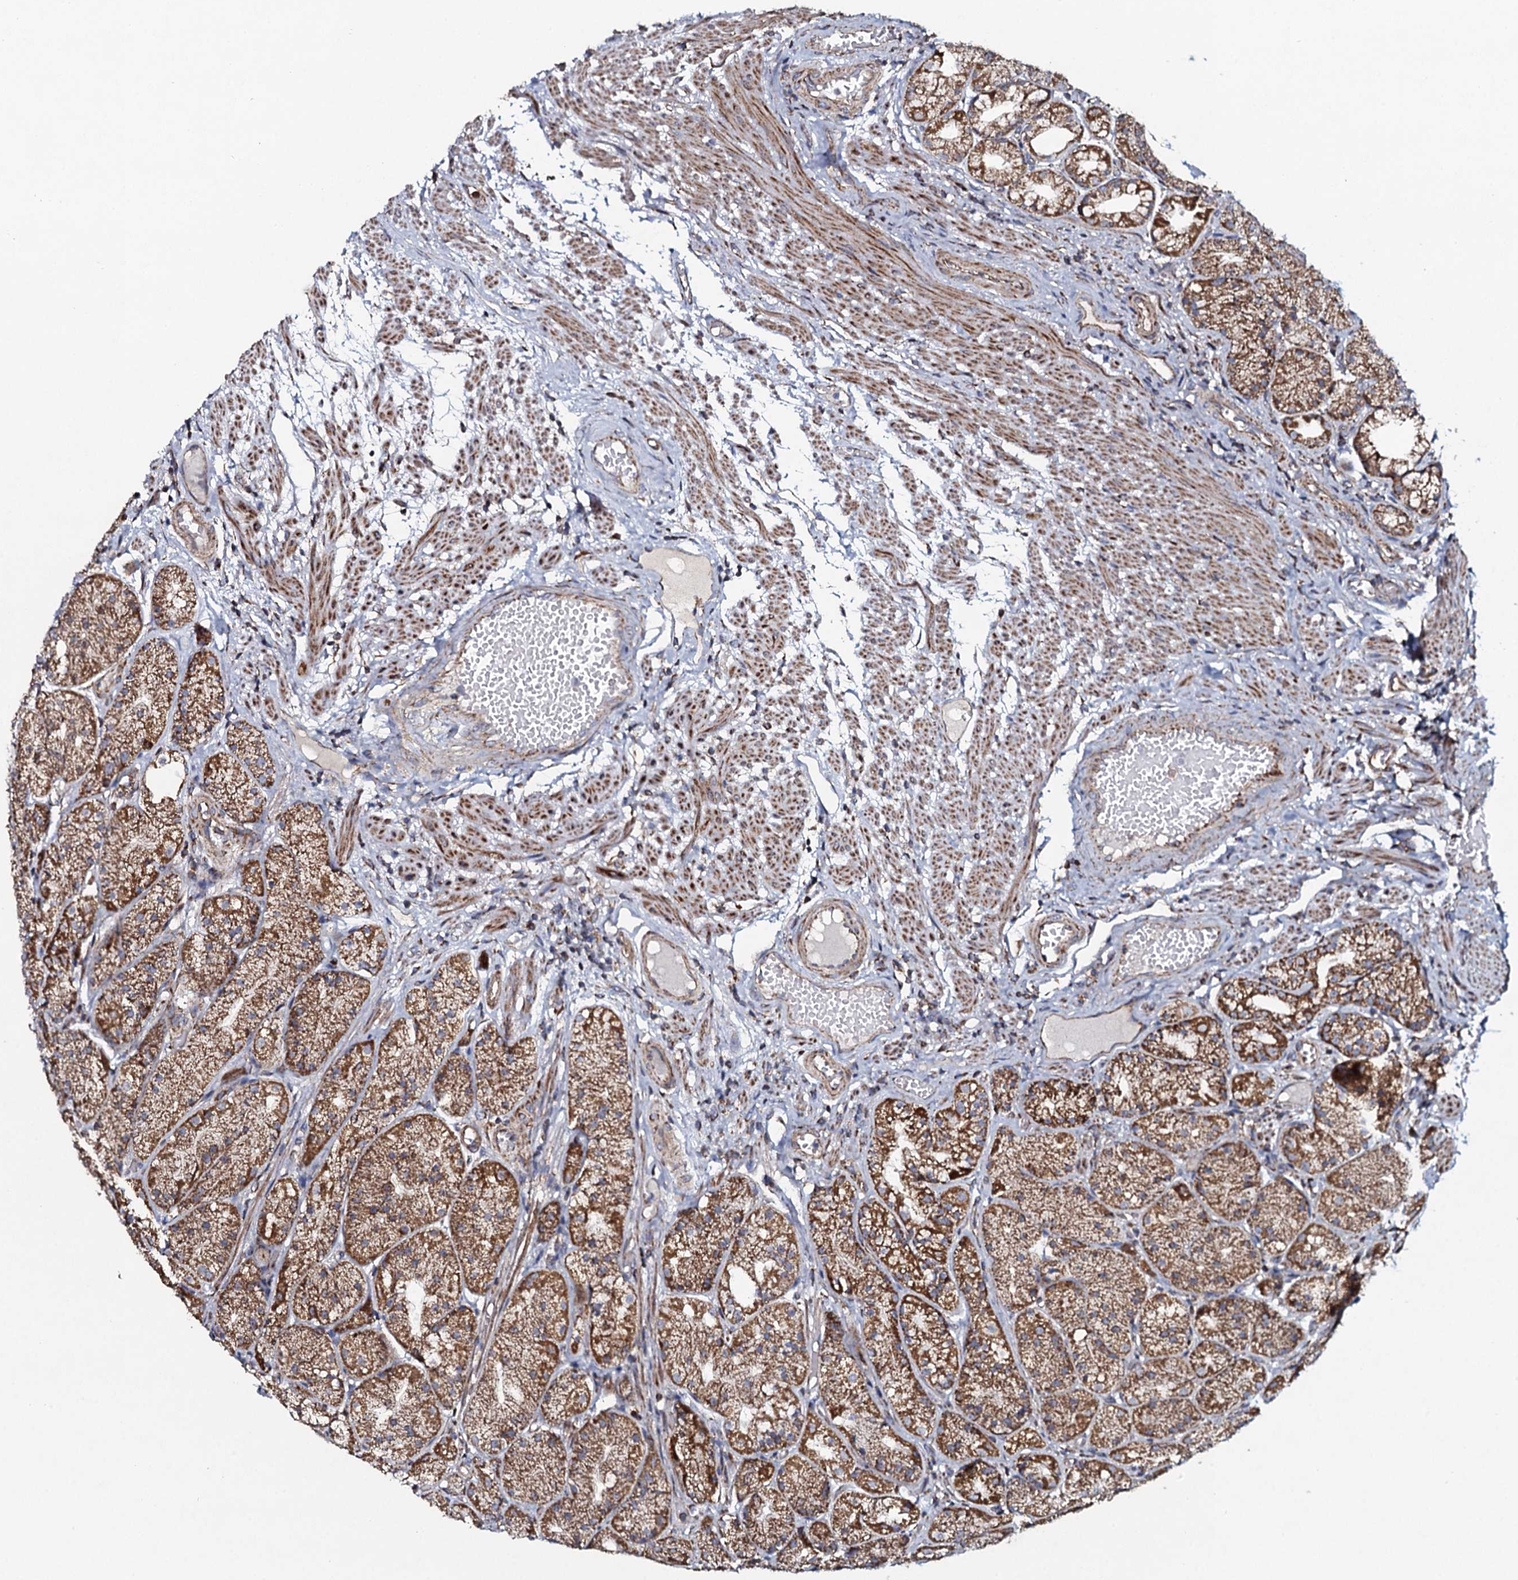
{"staining": {"intensity": "moderate", "quantity": ">75%", "location": "cytoplasmic/membranous"}, "tissue": "stomach", "cell_type": "Glandular cells", "image_type": "normal", "snomed": [{"axis": "morphology", "description": "Normal tissue, NOS"}, {"axis": "topography", "description": "Stomach, upper"}], "caption": "Immunohistochemical staining of unremarkable stomach reveals >75% levels of moderate cytoplasmic/membranous protein staining in about >75% of glandular cells.", "gene": "EVC2", "patient": {"sex": "male", "age": 72}}